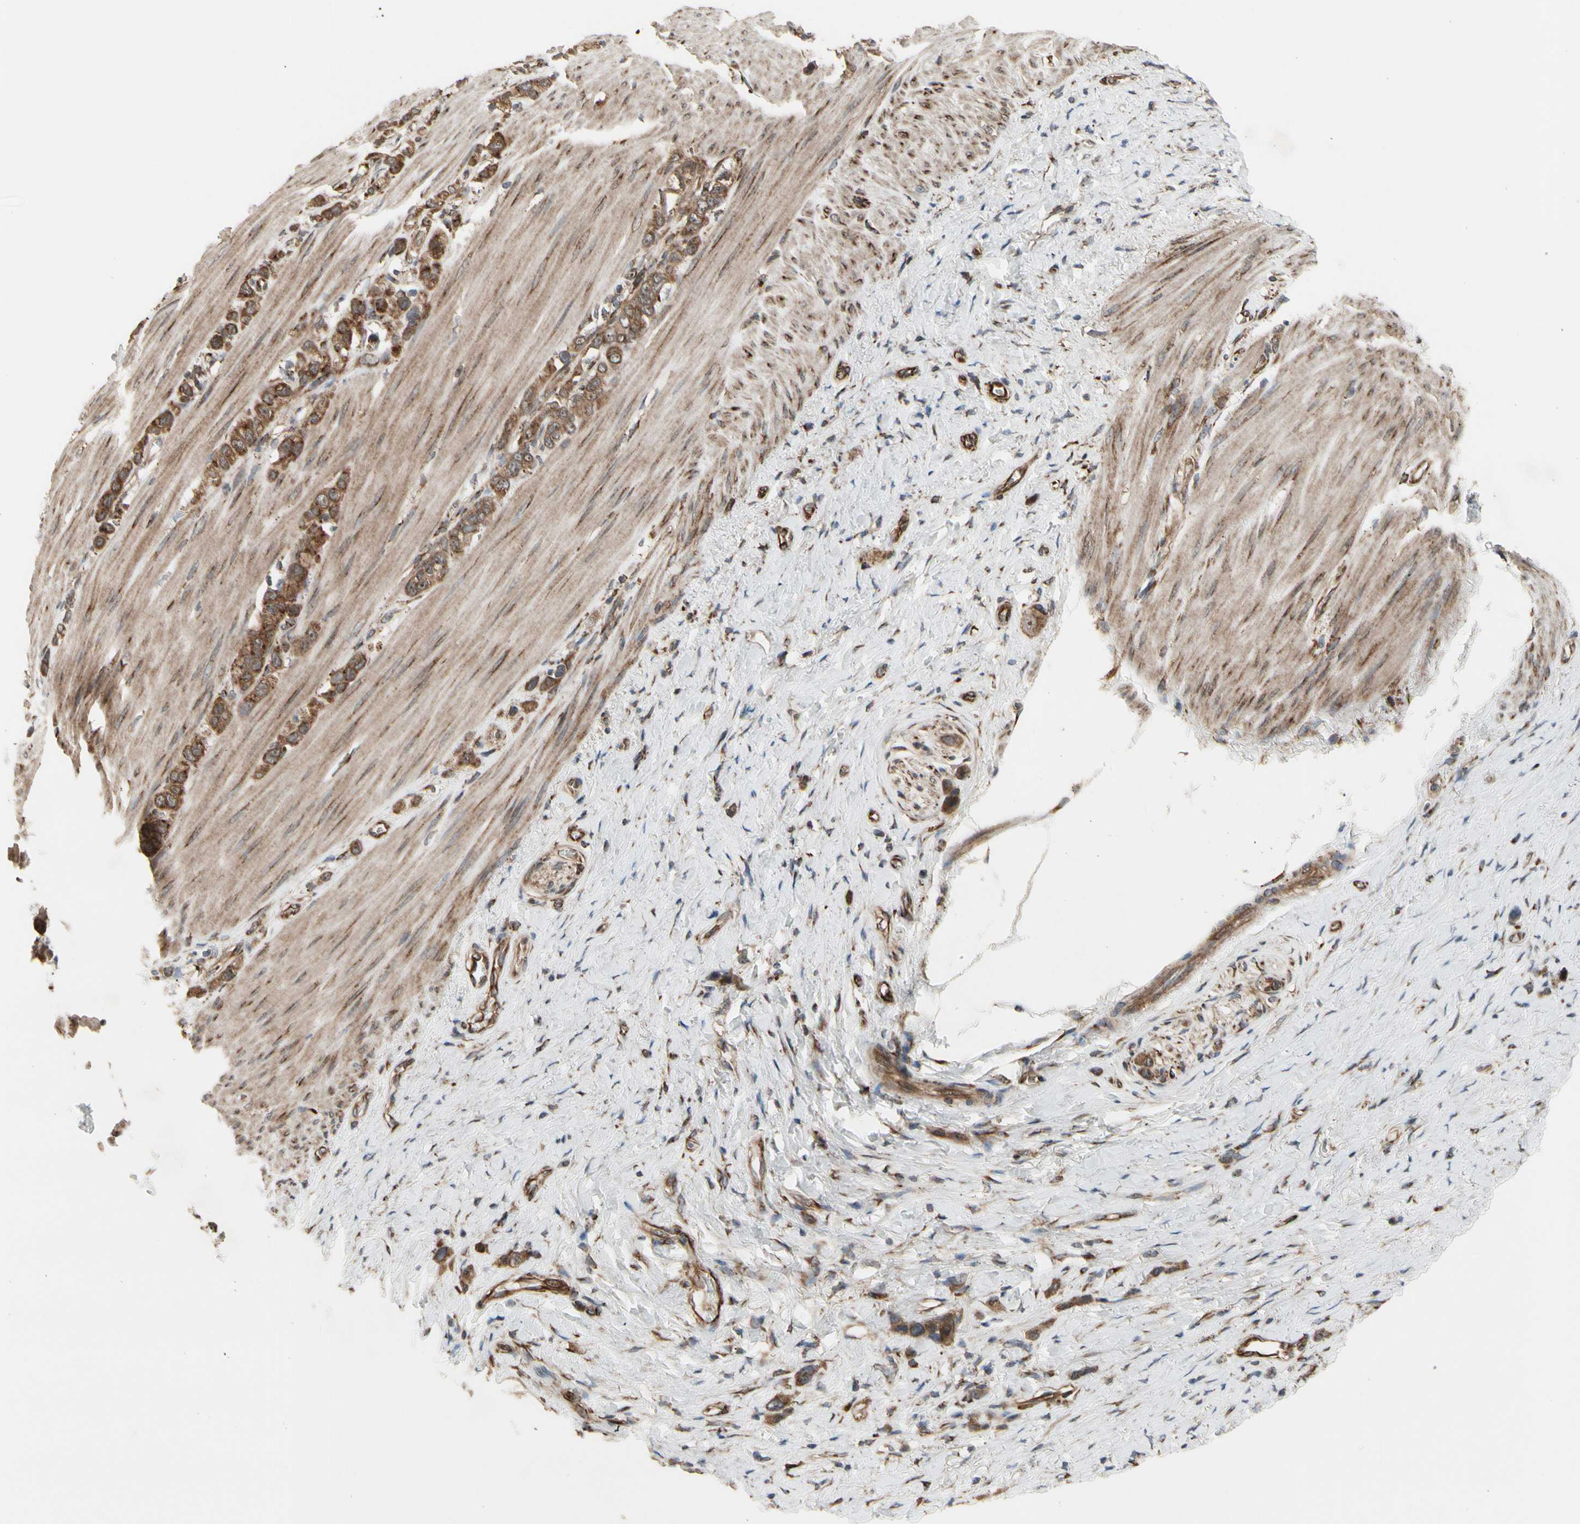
{"staining": {"intensity": "strong", "quantity": ">75%", "location": "cytoplasmic/membranous"}, "tissue": "stomach cancer", "cell_type": "Tumor cells", "image_type": "cancer", "snomed": [{"axis": "morphology", "description": "Normal tissue, NOS"}, {"axis": "morphology", "description": "Adenocarcinoma, NOS"}, {"axis": "morphology", "description": "Adenocarcinoma, High grade"}, {"axis": "topography", "description": "Stomach, upper"}, {"axis": "topography", "description": "Stomach"}], "caption": "An image of human stomach cancer stained for a protein displays strong cytoplasmic/membranous brown staining in tumor cells.", "gene": "SLC39A9", "patient": {"sex": "female", "age": 65}}